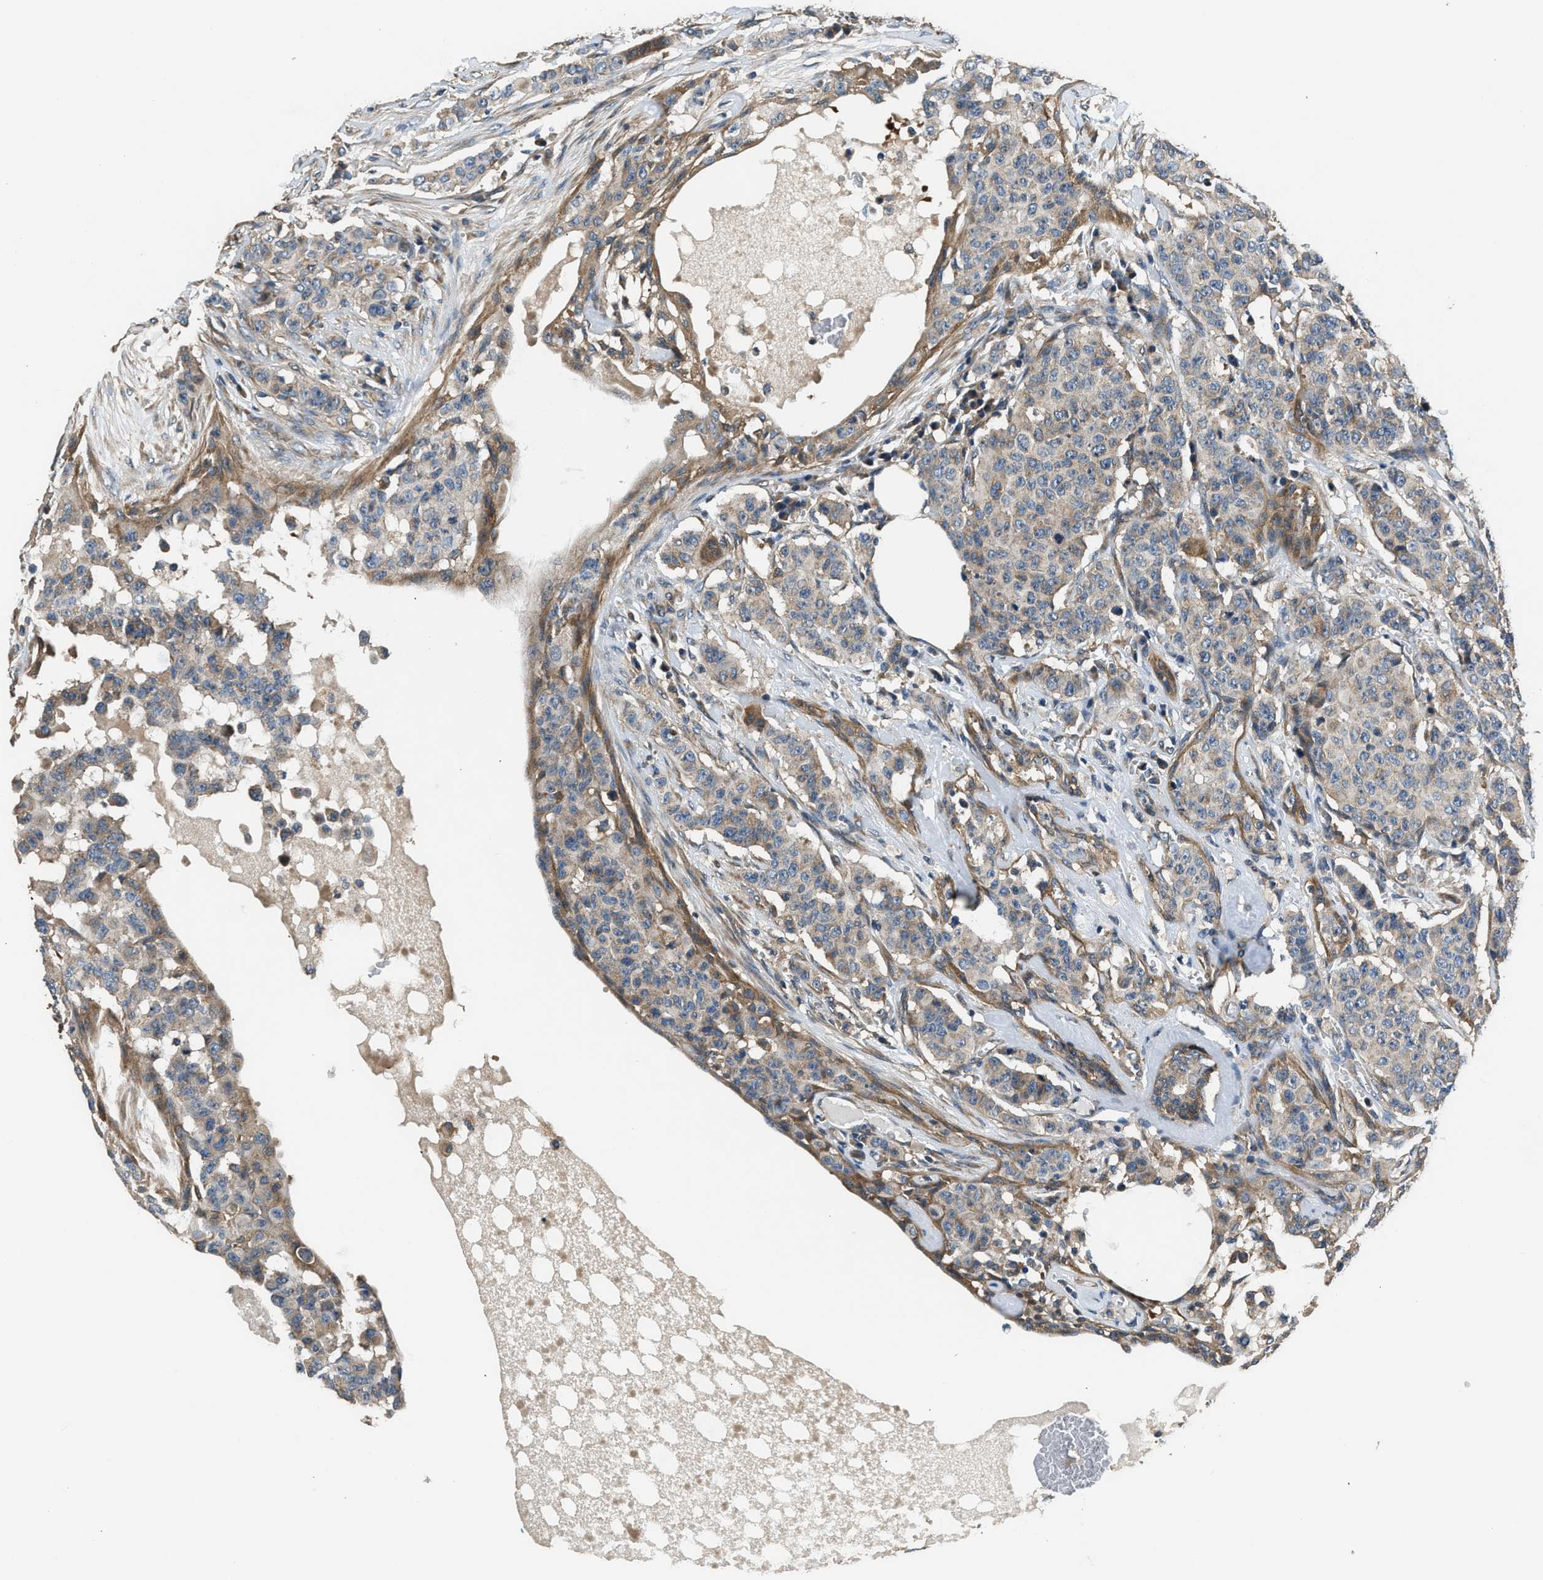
{"staining": {"intensity": "weak", "quantity": ">75%", "location": "cytoplasmic/membranous"}, "tissue": "breast cancer", "cell_type": "Tumor cells", "image_type": "cancer", "snomed": [{"axis": "morphology", "description": "Normal tissue, NOS"}, {"axis": "morphology", "description": "Duct carcinoma"}, {"axis": "topography", "description": "Breast"}], "caption": "IHC (DAB (3,3'-diaminobenzidine)) staining of human breast cancer (infiltrating ductal carcinoma) demonstrates weak cytoplasmic/membranous protein expression in approximately >75% of tumor cells.", "gene": "IL3RA", "patient": {"sex": "female", "age": 40}}